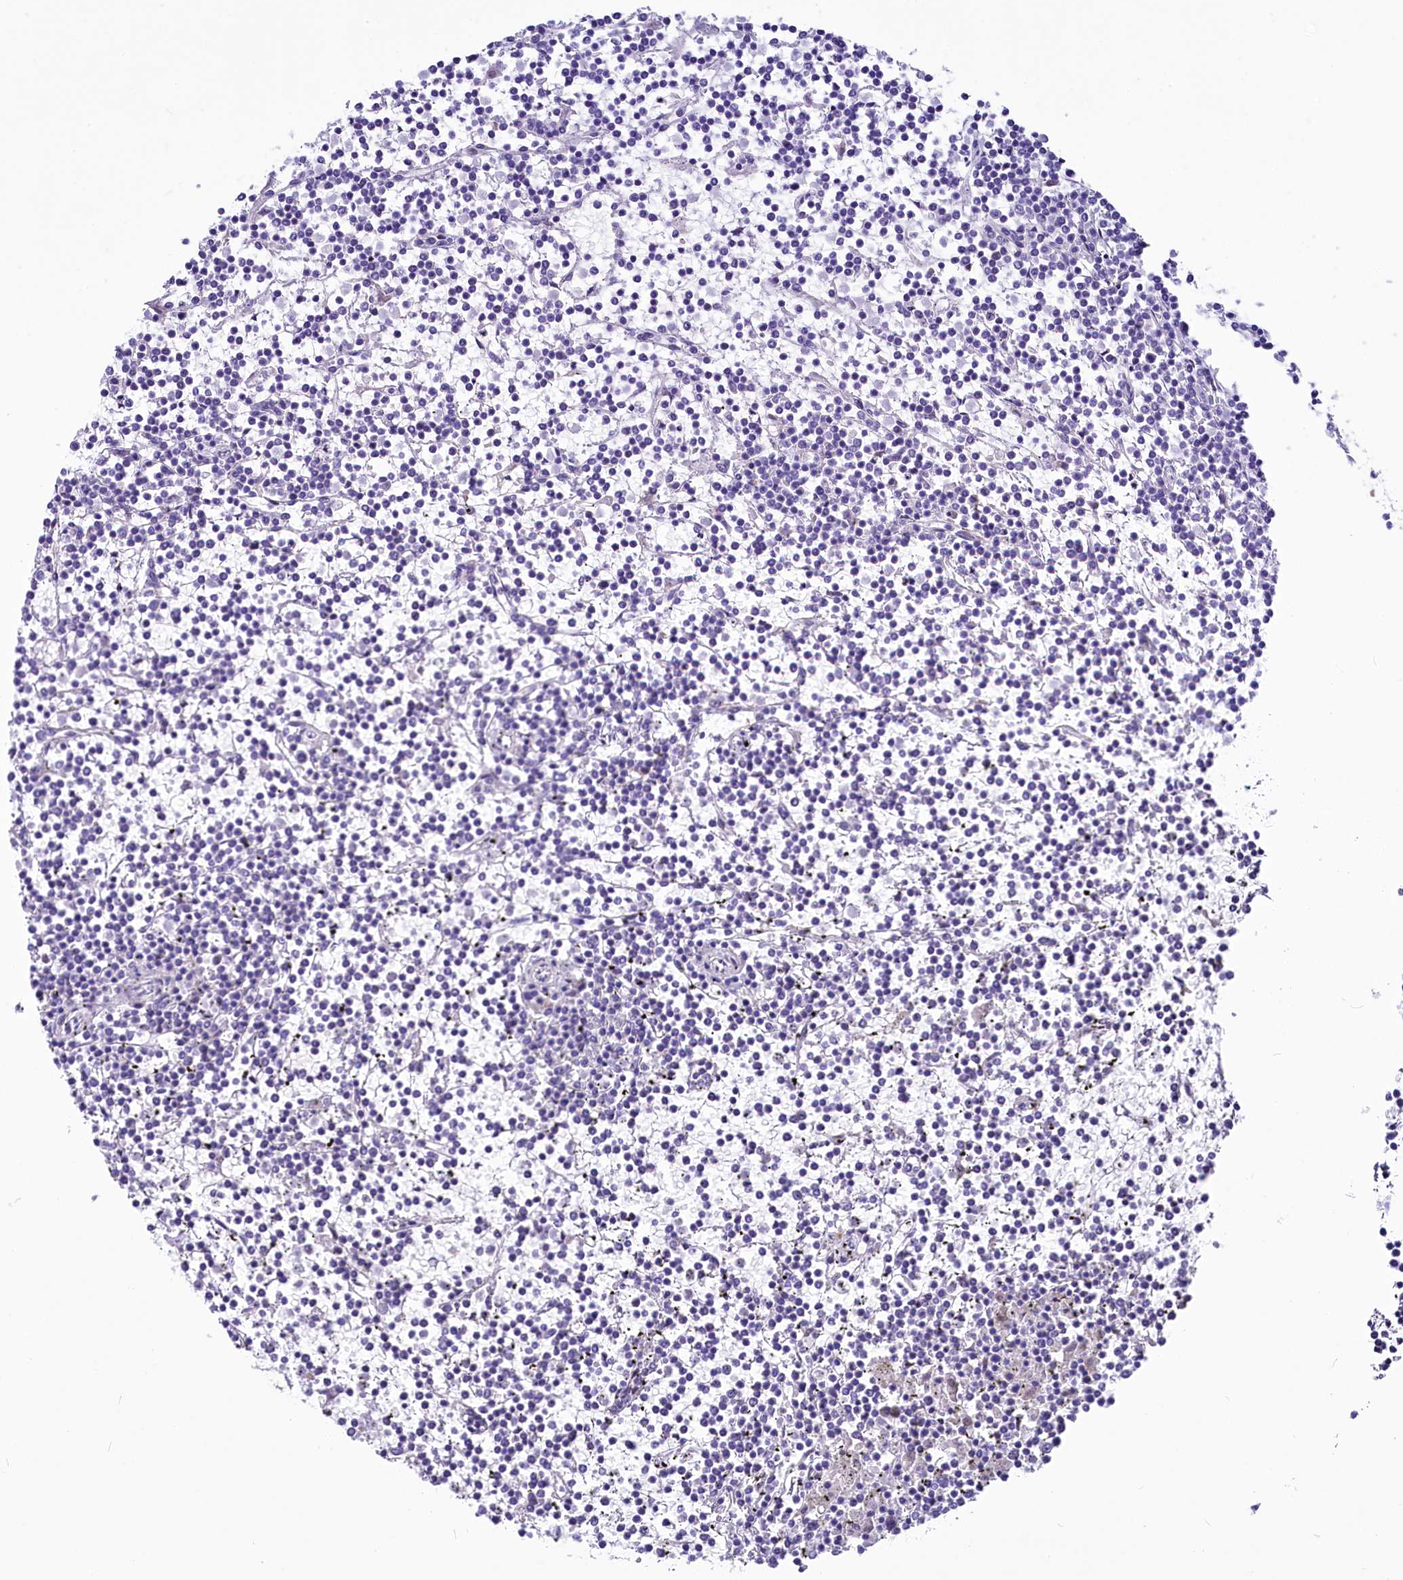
{"staining": {"intensity": "negative", "quantity": "none", "location": "none"}, "tissue": "lymphoma", "cell_type": "Tumor cells", "image_type": "cancer", "snomed": [{"axis": "morphology", "description": "Malignant lymphoma, non-Hodgkin's type, Low grade"}, {"axis": "topography", "description": "Spleen"}], "caption": "Lymphoma stained for a protein using immunohistochemistry (IHC) displays no positivity tumor cells.", "gene": "SH3TC2", "patient": {"sex": "female", "age": 19}}